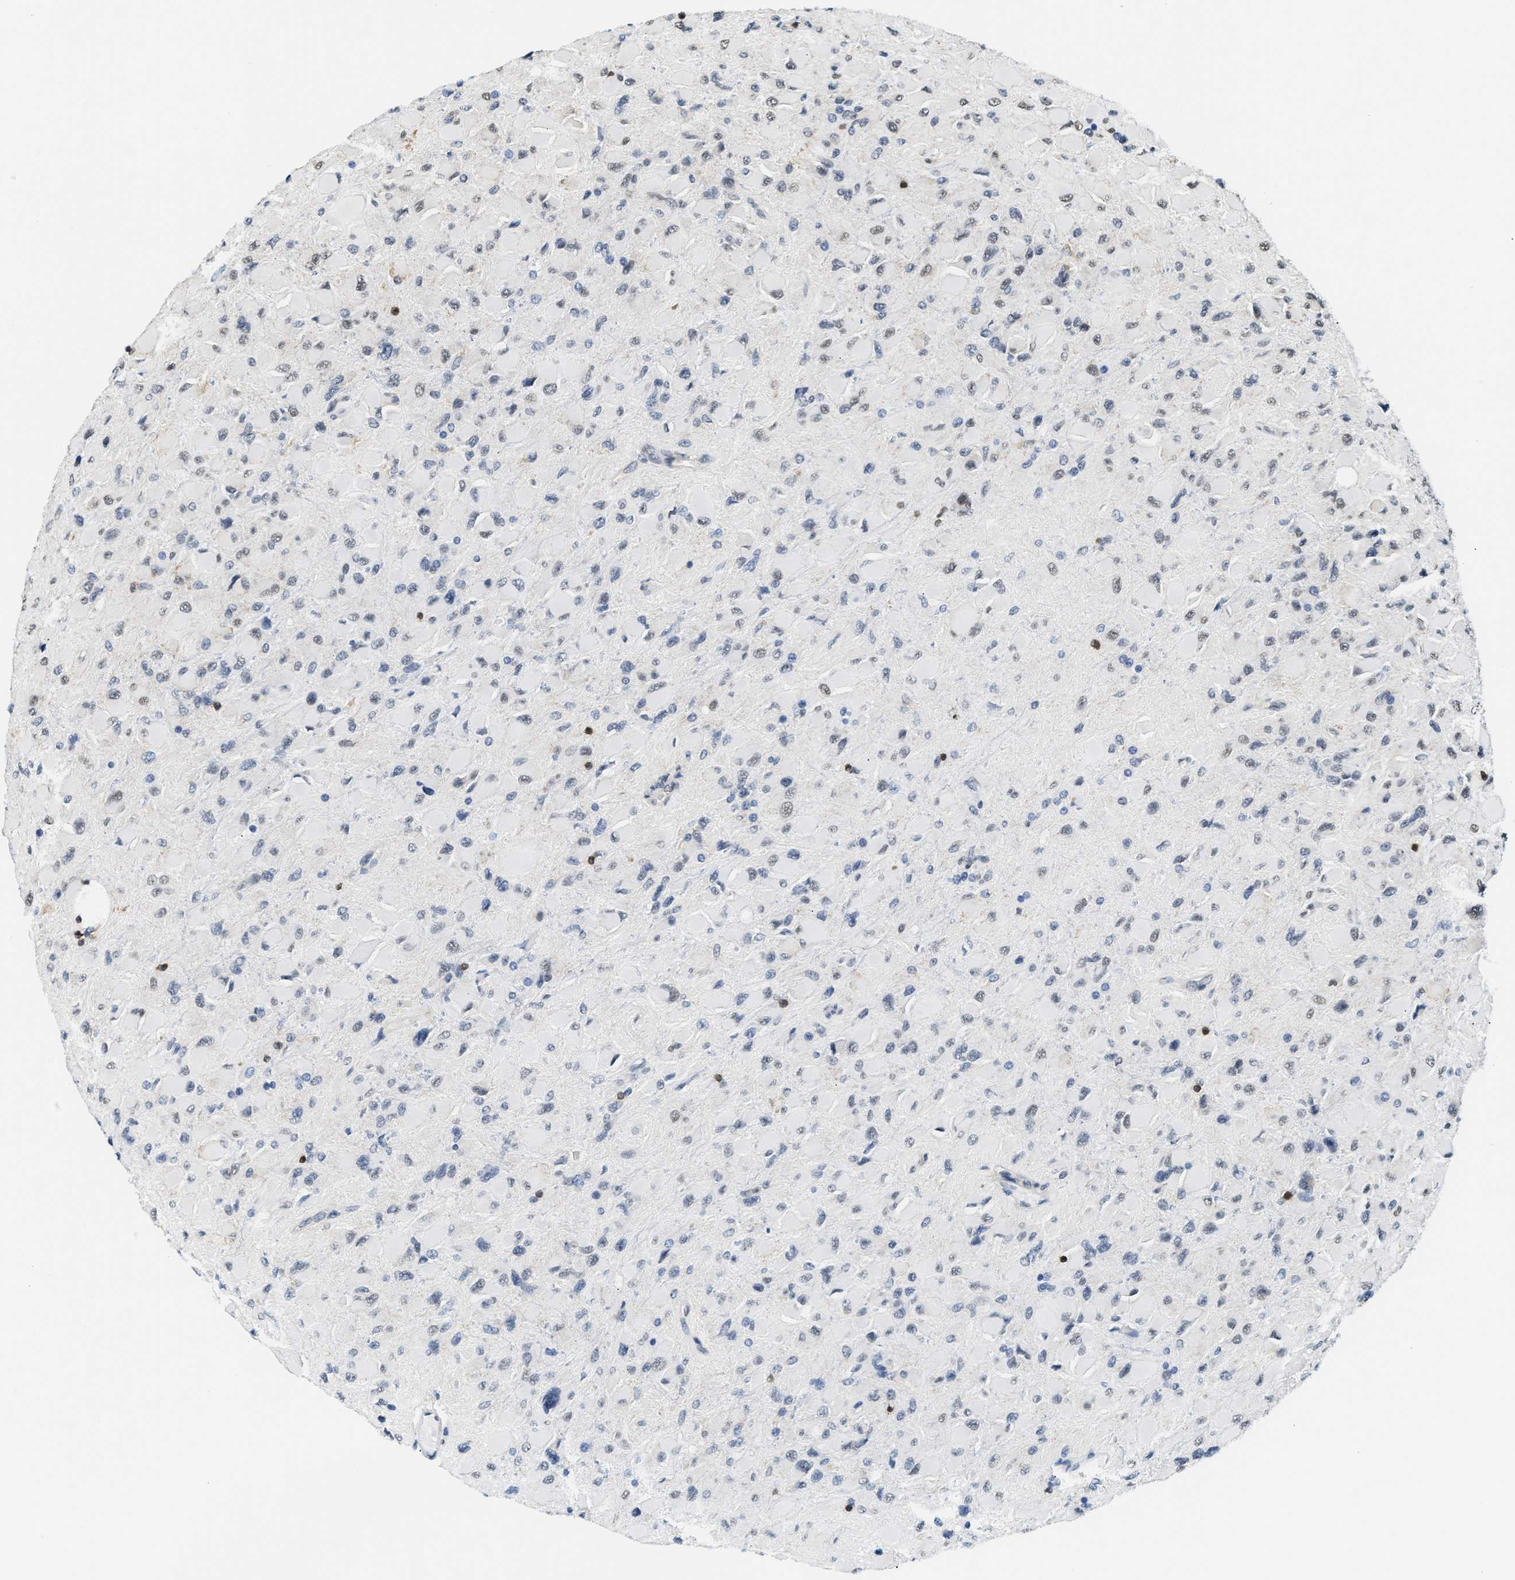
{"staining": {"intensity": "negative", "quantity": "none", "location": "none"}, "tissue": "glioma", "cell_type": "Tumor cells", "image_type": "cancer", "snomed": [{"axis": "morphology", "description": "Glioma, malignant, High grade"}, {"axis": "topography", "description": "Cerebral cortex"}], "caption": "Immunohistochemistry histopathology image of human glioma stained for a protein (brown), which exhibits no staining in tumor cells.", "gene": "STK10", "patient": {"sex": "female", "age": 36}}